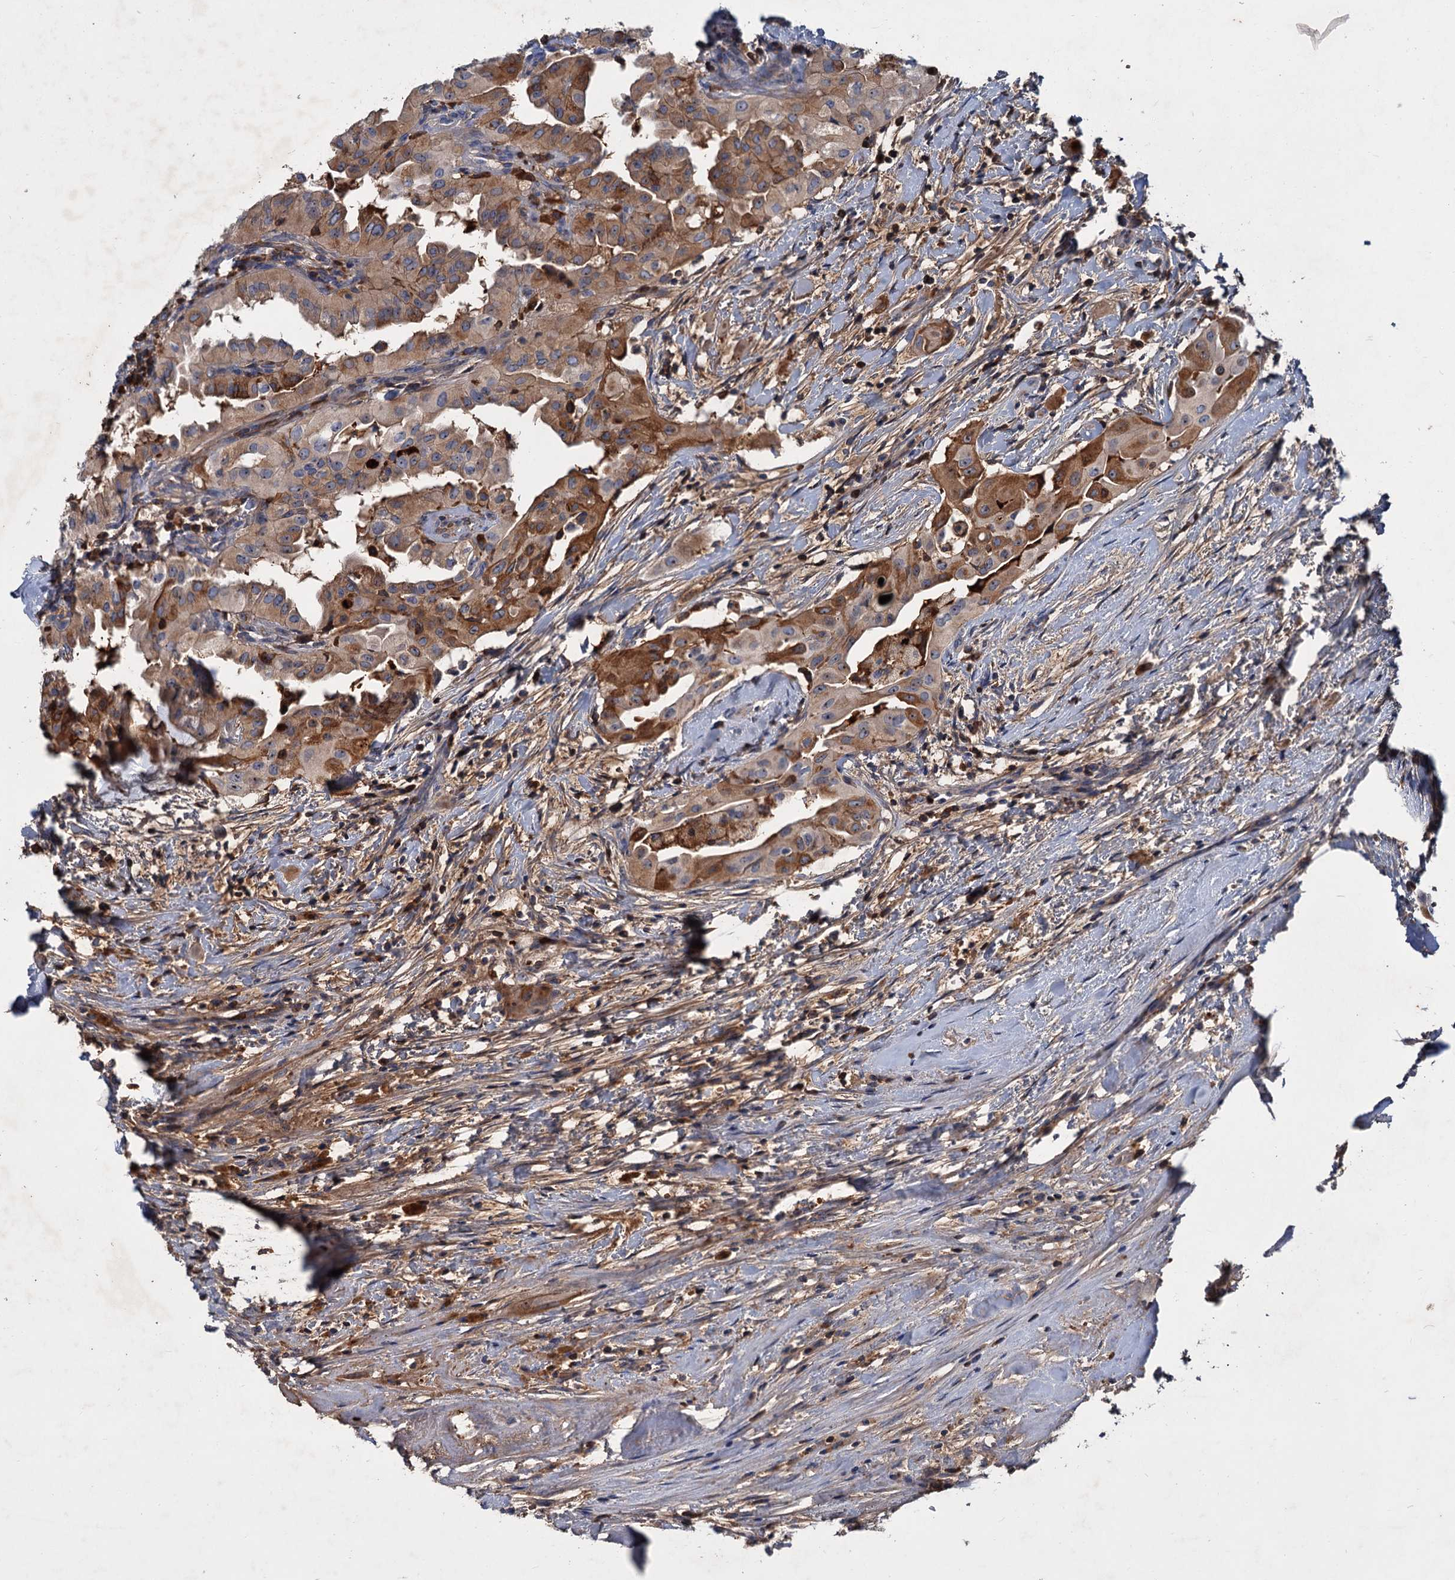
{"staining": {"intensity": "moderate", "quantity": ">75%", "location": "cytoplasmic/membranous"}, "tissue": "thyroid cancer", "cell_type": "Tumor cells", "image_type": "cancer", "snomed": [{"axis": "morphology", "description": "Papillary adenocarcinoma, NOS"}, {"axis": "topography", "description": "Thyroid gland"}], "caption": "The immunohistochemical stain labels moderate cytoplasmic/membranous positivity in tumor cells of thyroid papillary adenocarcinoma tissue.", "gene": "CHRD", "patient": {"sex": "female", "age": 59}}